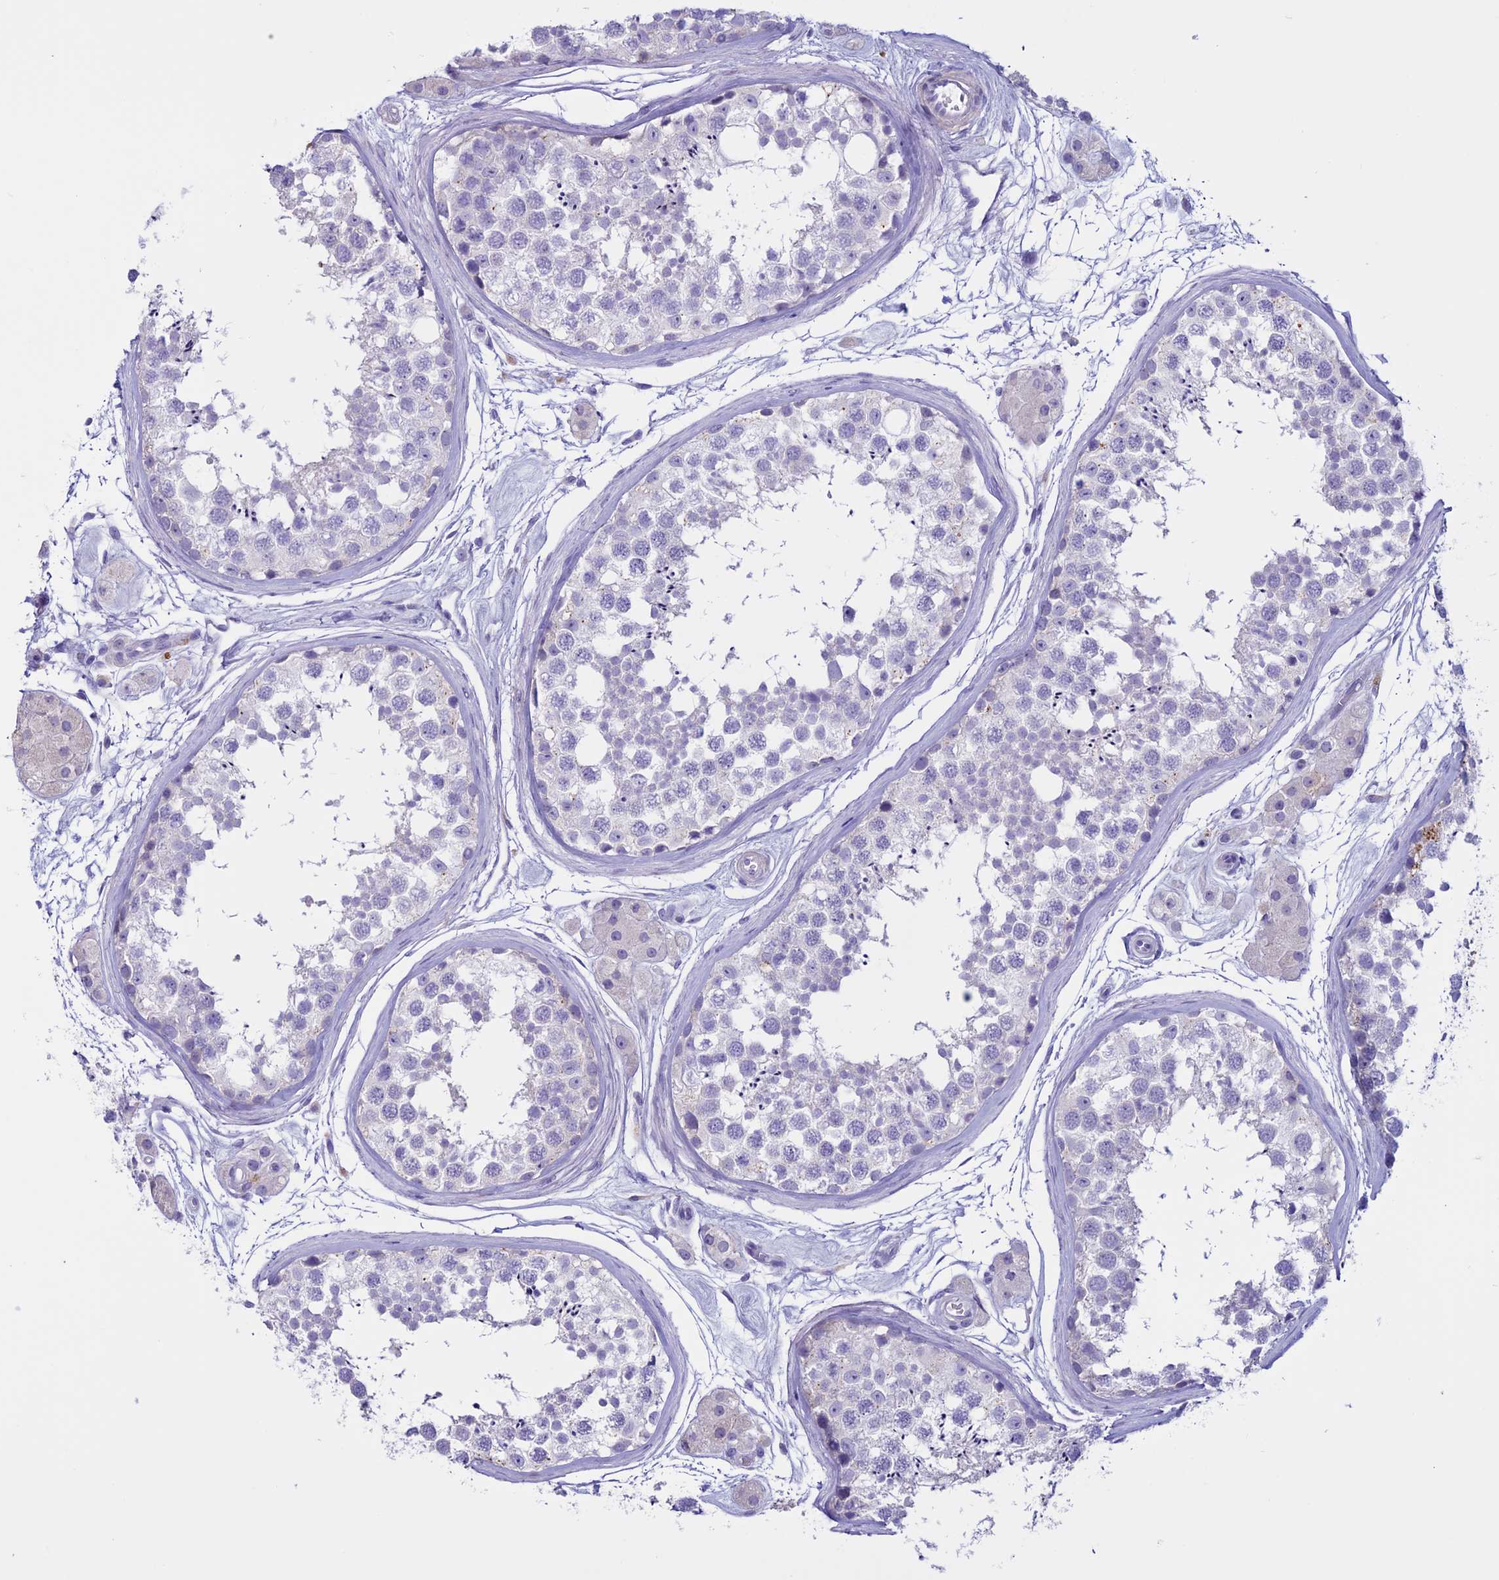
{"staining": {"intensity": "negative", "quantity": "none", "location": "none"}, "tissue": "testis", "cell_type": "Cells in seminiferous ducts", "image_type": "normal", "snomed": [{"axis": "morphology", "description": "Normal tissue, NOS"}, {"axis": "topography", "description": "Testis"}], "caption": "Cells in seminiferous ducts show no significant expression in normal testis. Nuclei are stained in blue.", "gene": "CLEC2L", "patient": {"sex": "male", "age": 56}}